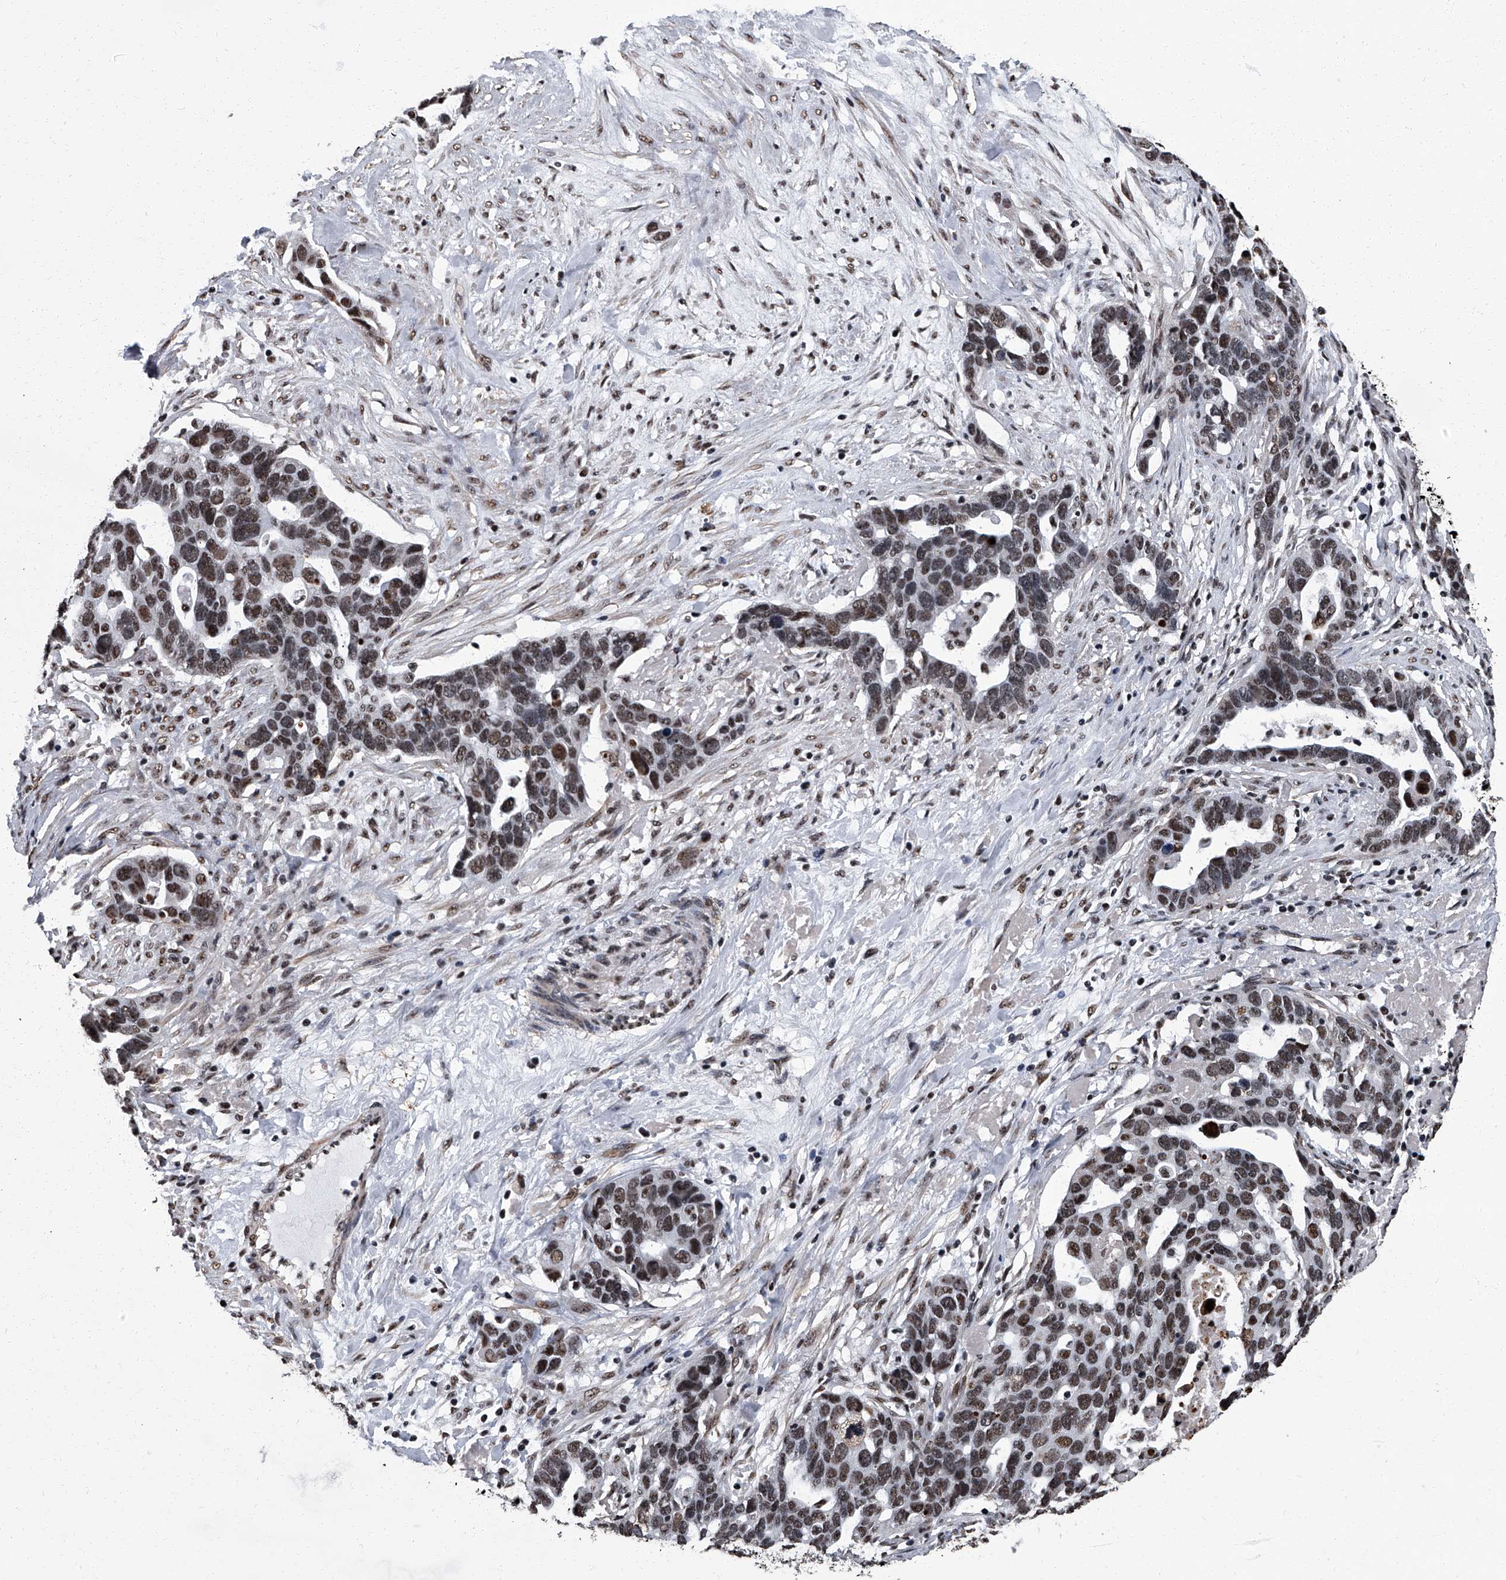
{"staining": {"intensity": "moderate", "quantity": ">75%", "location": "nuclear"}, "tissue": "ovarian cancer", "cell_type": "Tumor cells", "image_type": "cancer", "snomed": [{"axis": "morphology", "description": "Cystadenocarcinoma, serous, NOS"}, {"axis": "topography", "description": "Ovary"}], "caption": "Human ovarian cancer stained with a protein marker shows moderate staining in tumor cells.", "gene": "ZNF518B", "patient": {"sex": "female", "age": 54}}